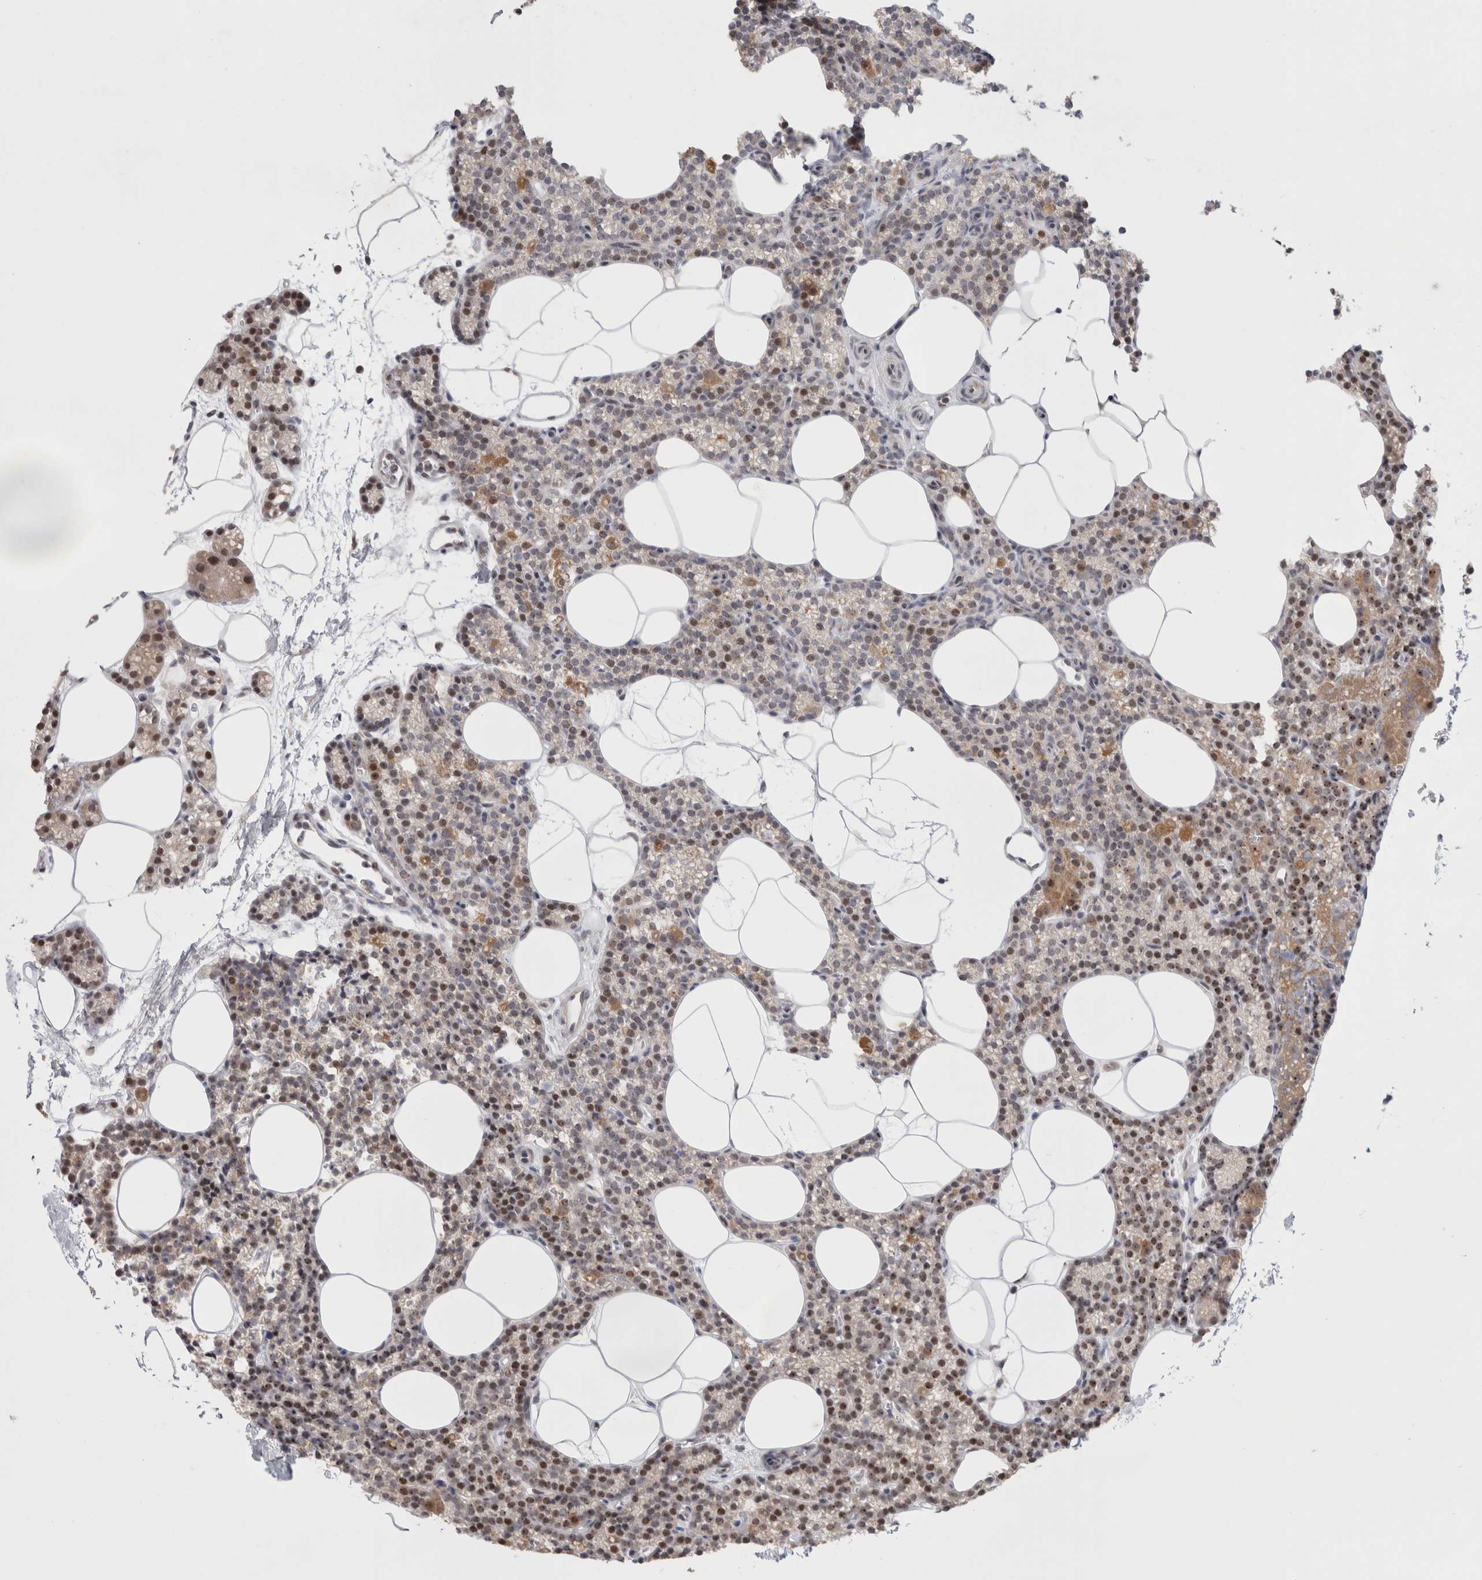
{"staining": {"intensity": "moderate", "quantity": "25%-75%", "location": "nuclear"}, "tissue": "parathyroid gland", "cell_type": "Glandular cells", "image_type": "normal", "snomed": [{"axis": "morphology", "description": "Normal tissue, NOS"}, {"axis": "topography", "description": "Parathyroid gland"}], "caption": "Protein staining by immunohistochemistry displays moderate nuclear staining in about 25%-75% of glandular cells in normal parathyroid gland.", "gene": "SENP6", "patient": {"sex": "male", "age": 58}}